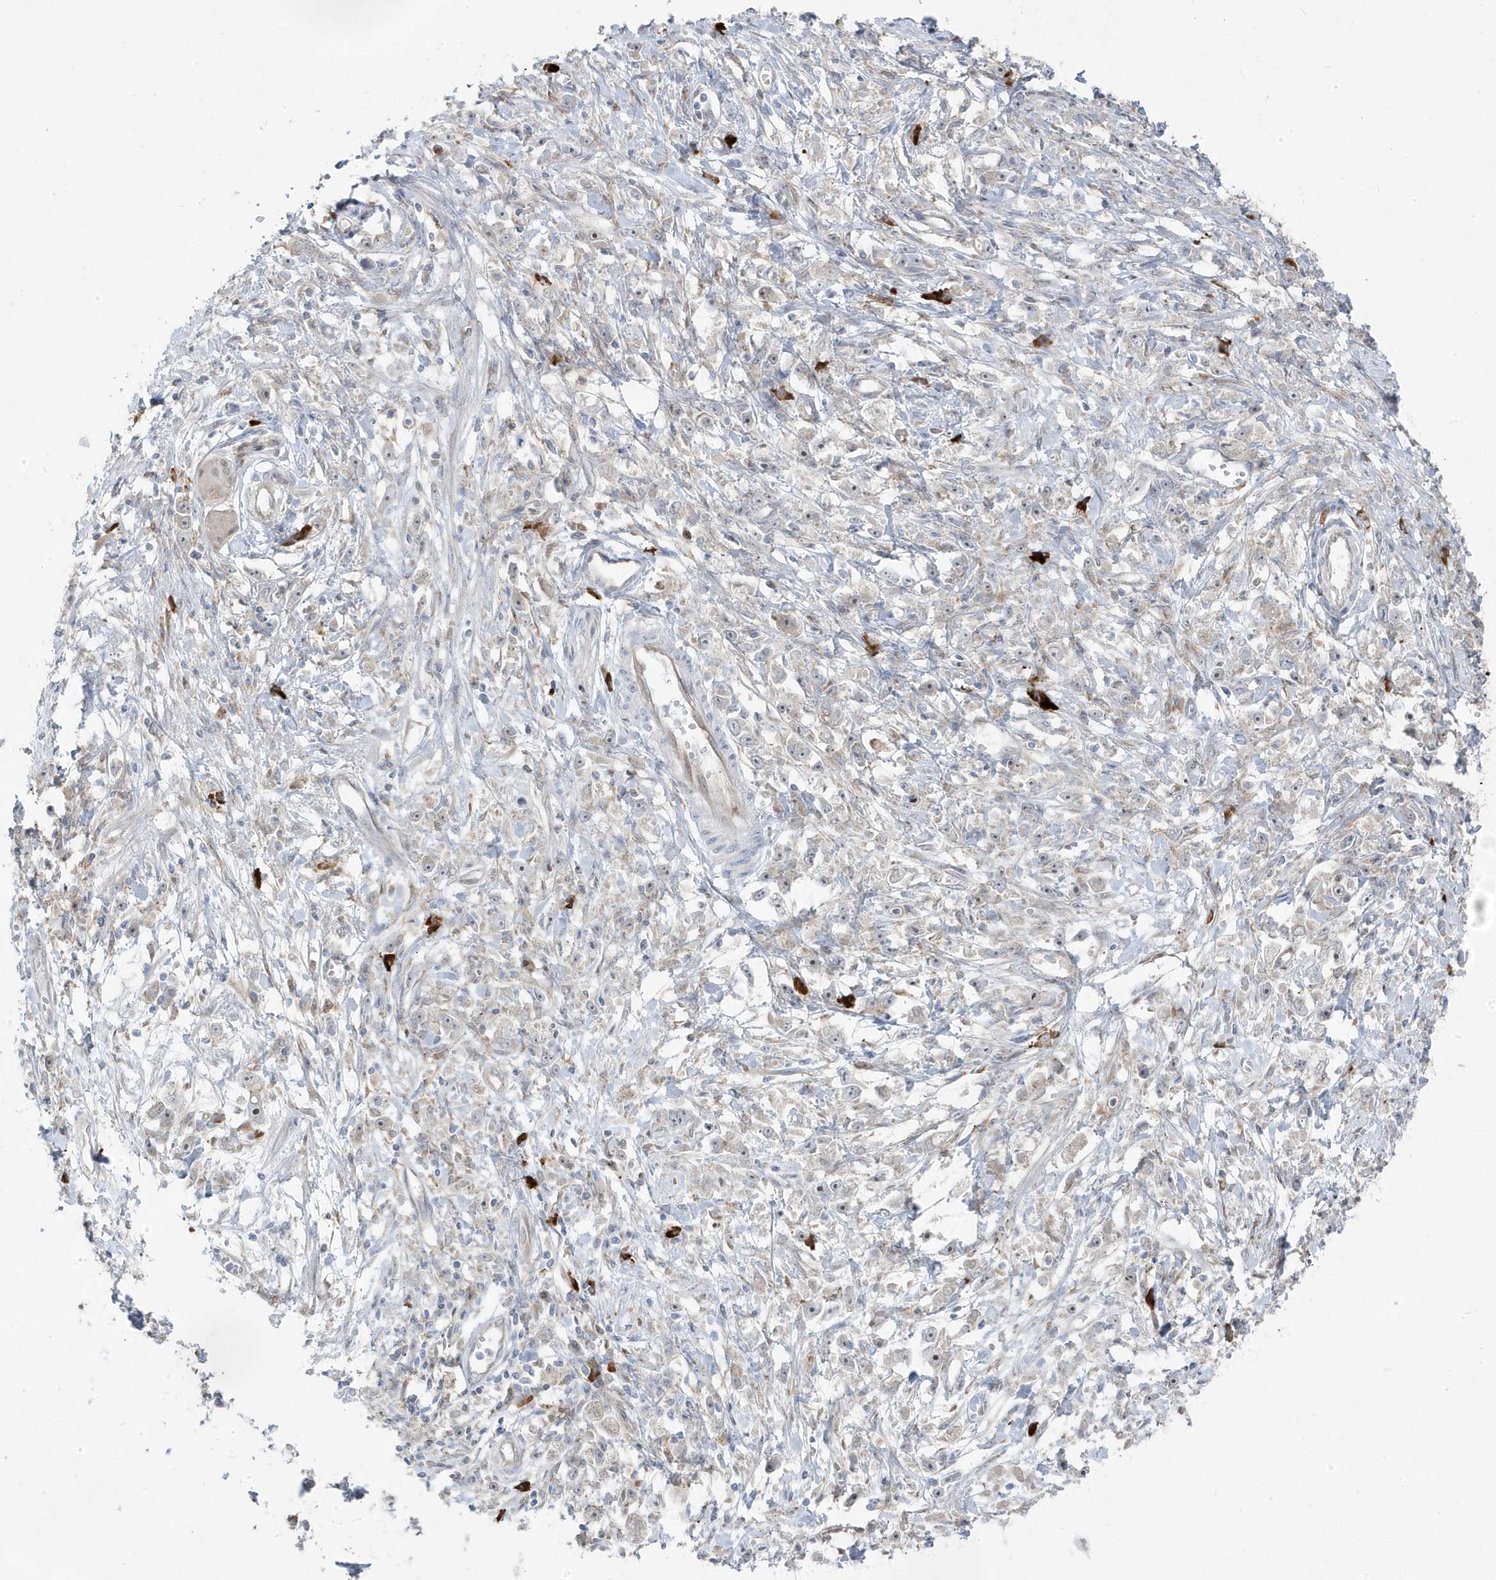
{"staining": {"intensity": "negative", "quantity": "none", "location": "none"}, "tissue": "stomach cancer", "cell_type": "Tumor cells", "image_type": "cancer", "snomed": [{"axis": "morphology", "description": "Adenocarcinoma, NOS"}, {"axis": "topography", "description": "Stomach"}], "caption": "An immunohistochemistry (IHC) photomicrograph of stomach adenocarcinoma is shown. There is no staining in tumor cells of stomach adenocarcinoma. (DAB (3,3'-diaminobenzidine) immunohistochemistry visualized using brightfield microscopy, high magnification).", "gene": "ZNF654", "patient": {"sex": "female", "age": 59}}